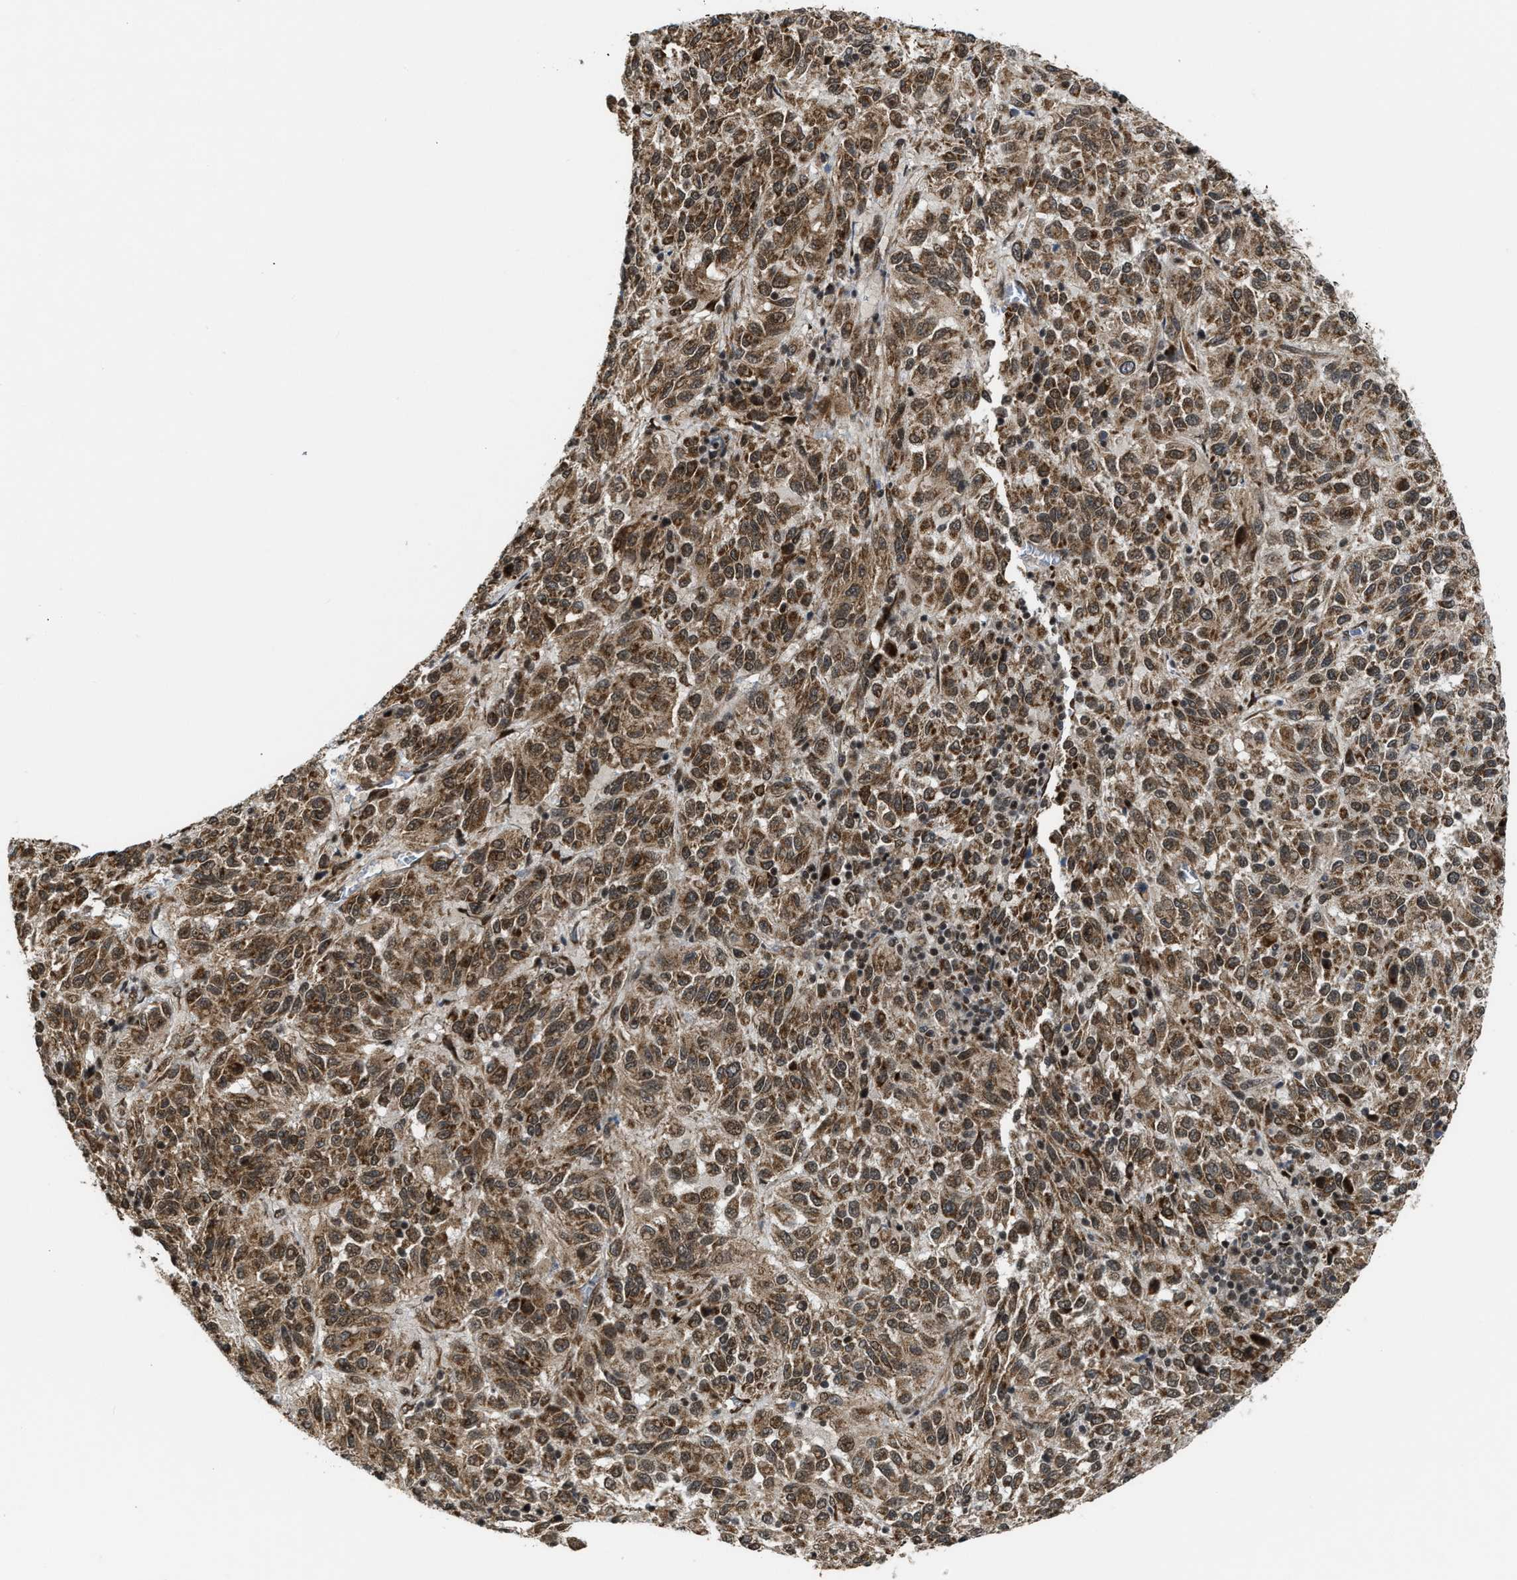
{"staining": {"intensity": "moderate", "quantity": ">75%", "location": "cytoplasmic/membranous"}, "tissue": "melanoma", "cell_type": "Tumor cells", "image_type": "cancer", "snomed": [{"axis": "morphology", "description": "Malignant melanoma, Metastatic site"}, {"axis": "topography", "description": "Lung"}], "caption": "The photomicrograph displays staining of melanoma, revealing moderate cytoplasmic/membranous protein expression (brown color) within tumor cells. The staining is performed using DAB (3,3'-diaminobenzidine) brown chromogen to label protein expression. The nuclei are counter-stained blue using hematoxylin.", "gene": "ZNF250", "patient": {"sex": "male", "age": 64}}